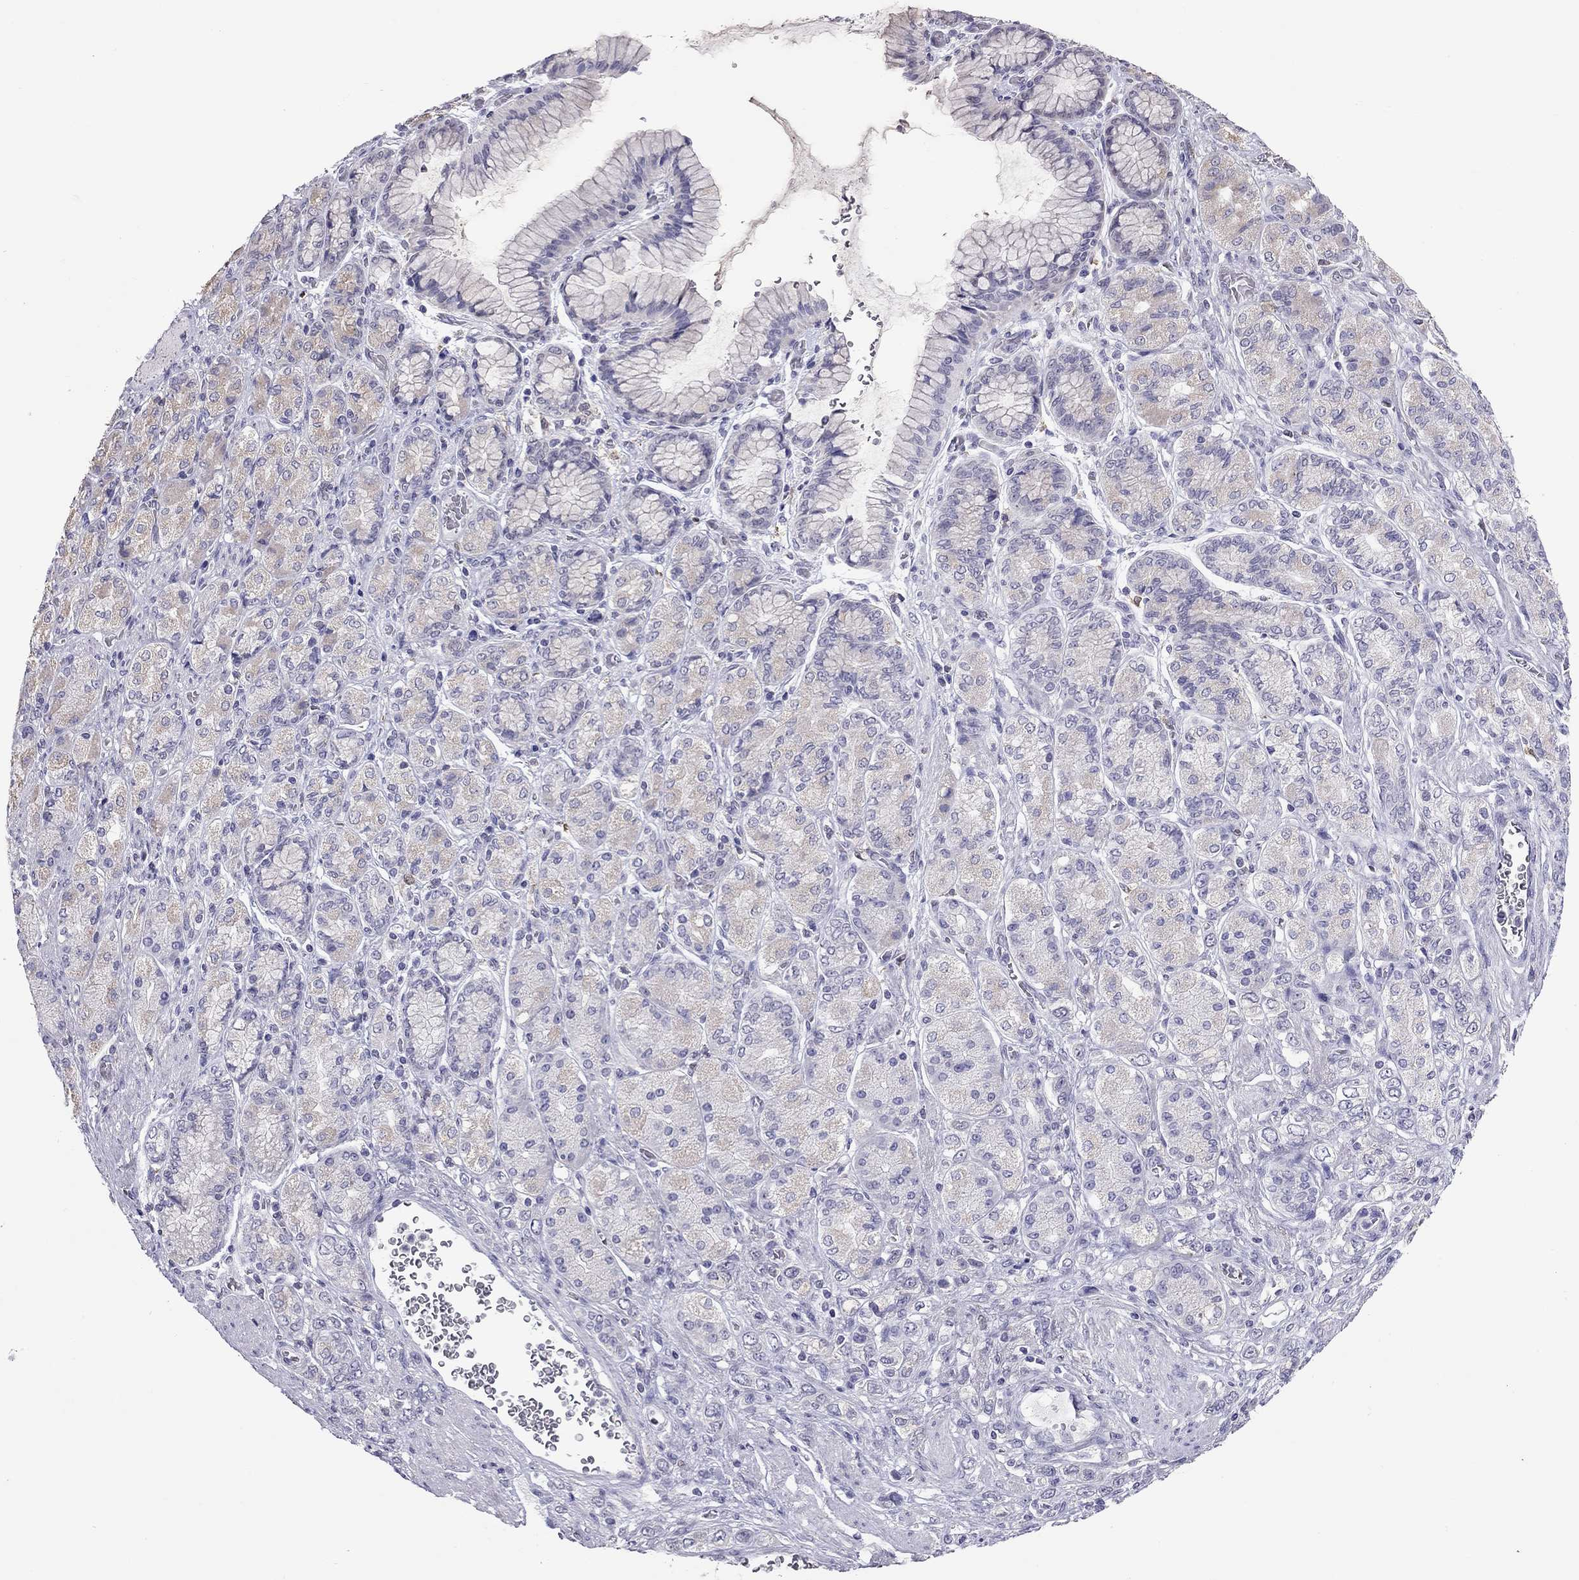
{"staining": {"intensity": "weak", "quantity": "<25%", "location": "cytoplasmic/membranous"}, "tissue": "stomach cancer", "cell_type": "Tumor cells", "image_type": "cancer", "snomed": [{"axis": "morphology", "description": "Normal tissue, NOS"}, {"axis": "morphology", "description": "Adenocarcinoma, NOS"}, {"axis": "morphology", "description": "Adenocarcinoma, High grade"}, {"axis": "topography", "description": "Stomach, upper"}, {"axis": "topography", "description": "Stomach"}], "caption": "Tumor cells show no significant protein expression in stomach cancer.", "gene": "PPP1R3A", "patient": {"sex": "female", "age": 65}}